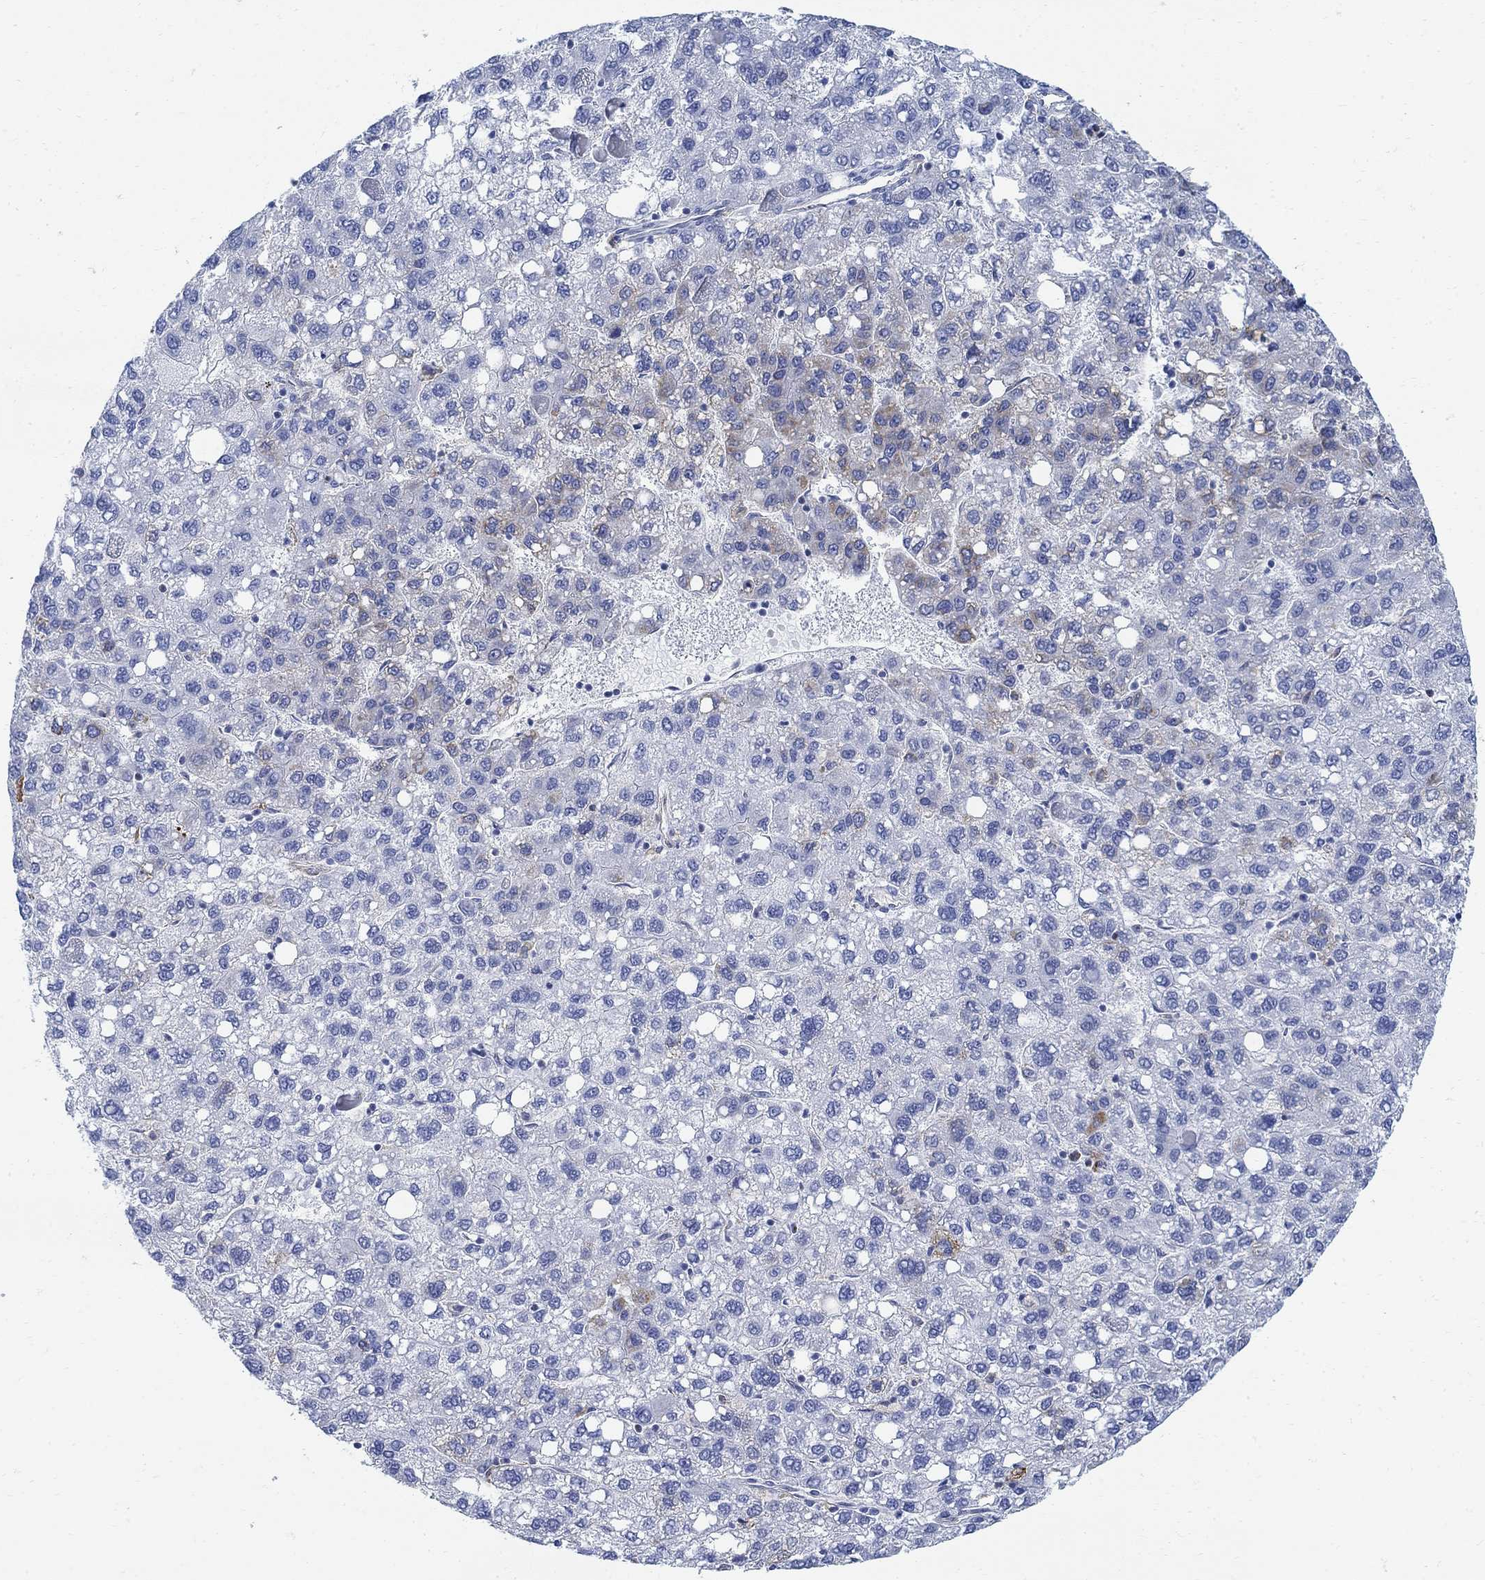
{"staining": {"intensity": "moderate", "quantity": "<25%", "location": "cytoplasmic/membranous"}, "tissue": "liver cancer", "cell_type": "Tumor cells", "image_type": "cancer", "snomed": [{"axis": "morphology", "description": "Carcinoma, Hepatocellular, NOS"}, {"axis": "topography", "description": "Liver"}], "caption": "Tumor cells show low levels of moderate cytoplasmic/membranous expression in approximately <25% of cells in liver hepatocellular carcinoma. The protein of interest is shown in brown color, while the nuclei are stained blue.", "gene": "PHF21B", "patient": {"sex": "female", "age": 82}}